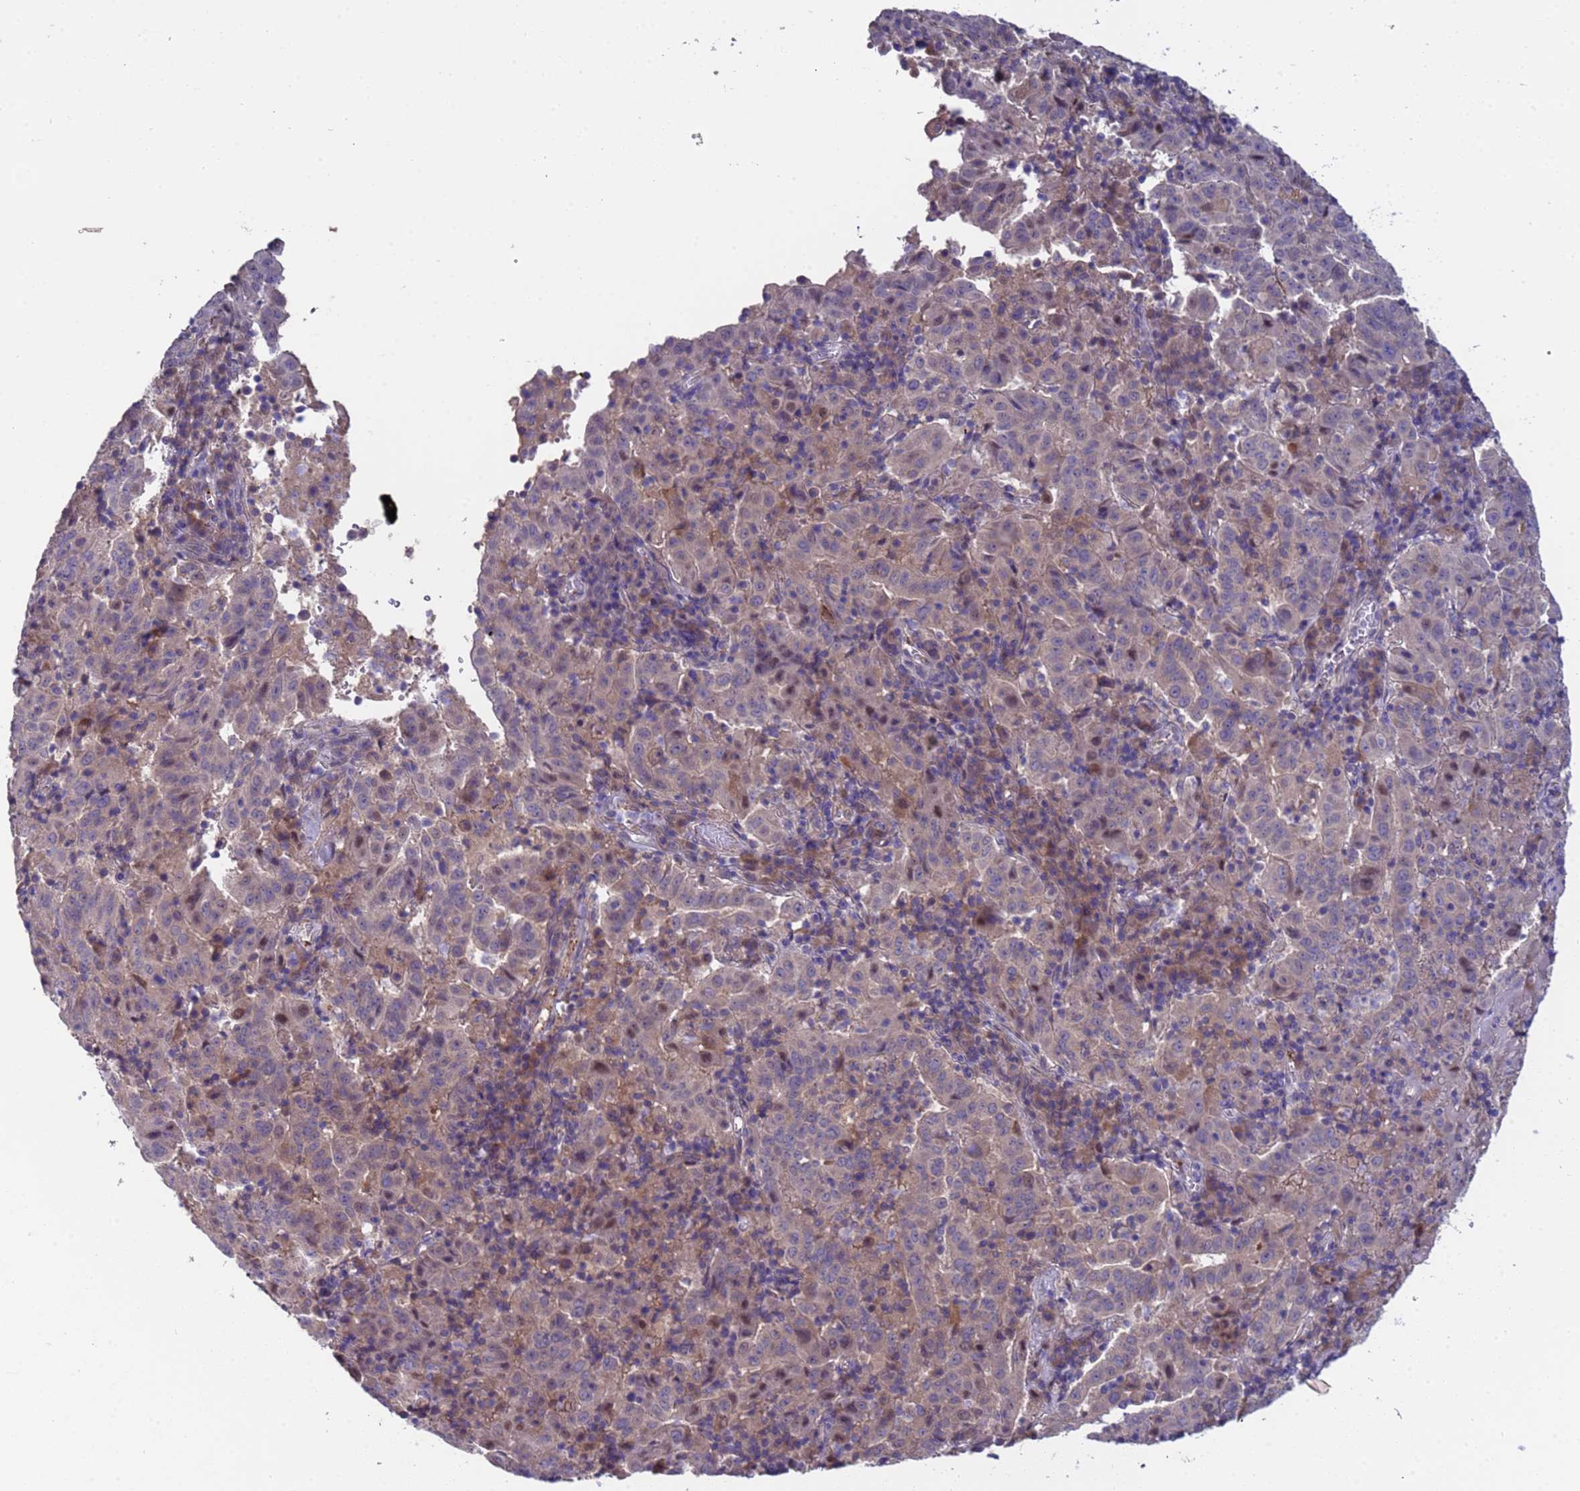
{"staining": {"intensity": "weak", "quantity": "25%-75%", "location": "cytoplasmic/membranous,nuclear"}, "tissue": "pancreatic cancer", "cell_type": "Tumor cells", "image_type": "cancer", "snomed": [{"axis": "morphology", "description": "Adenocarcinoma, NOS"}, {"axis": "topography", "description": "Pancreas"}], "caption": "About 25%-75% of tumor cells in human pancreatic cancer (adenocarcinoma) display weak cytoplasmic/membranous and nuclear protein expression as visualized by brown immunohistochemical staining.", "gene": "ZNF248", "patient": {"sex": "male", "age": 63}}